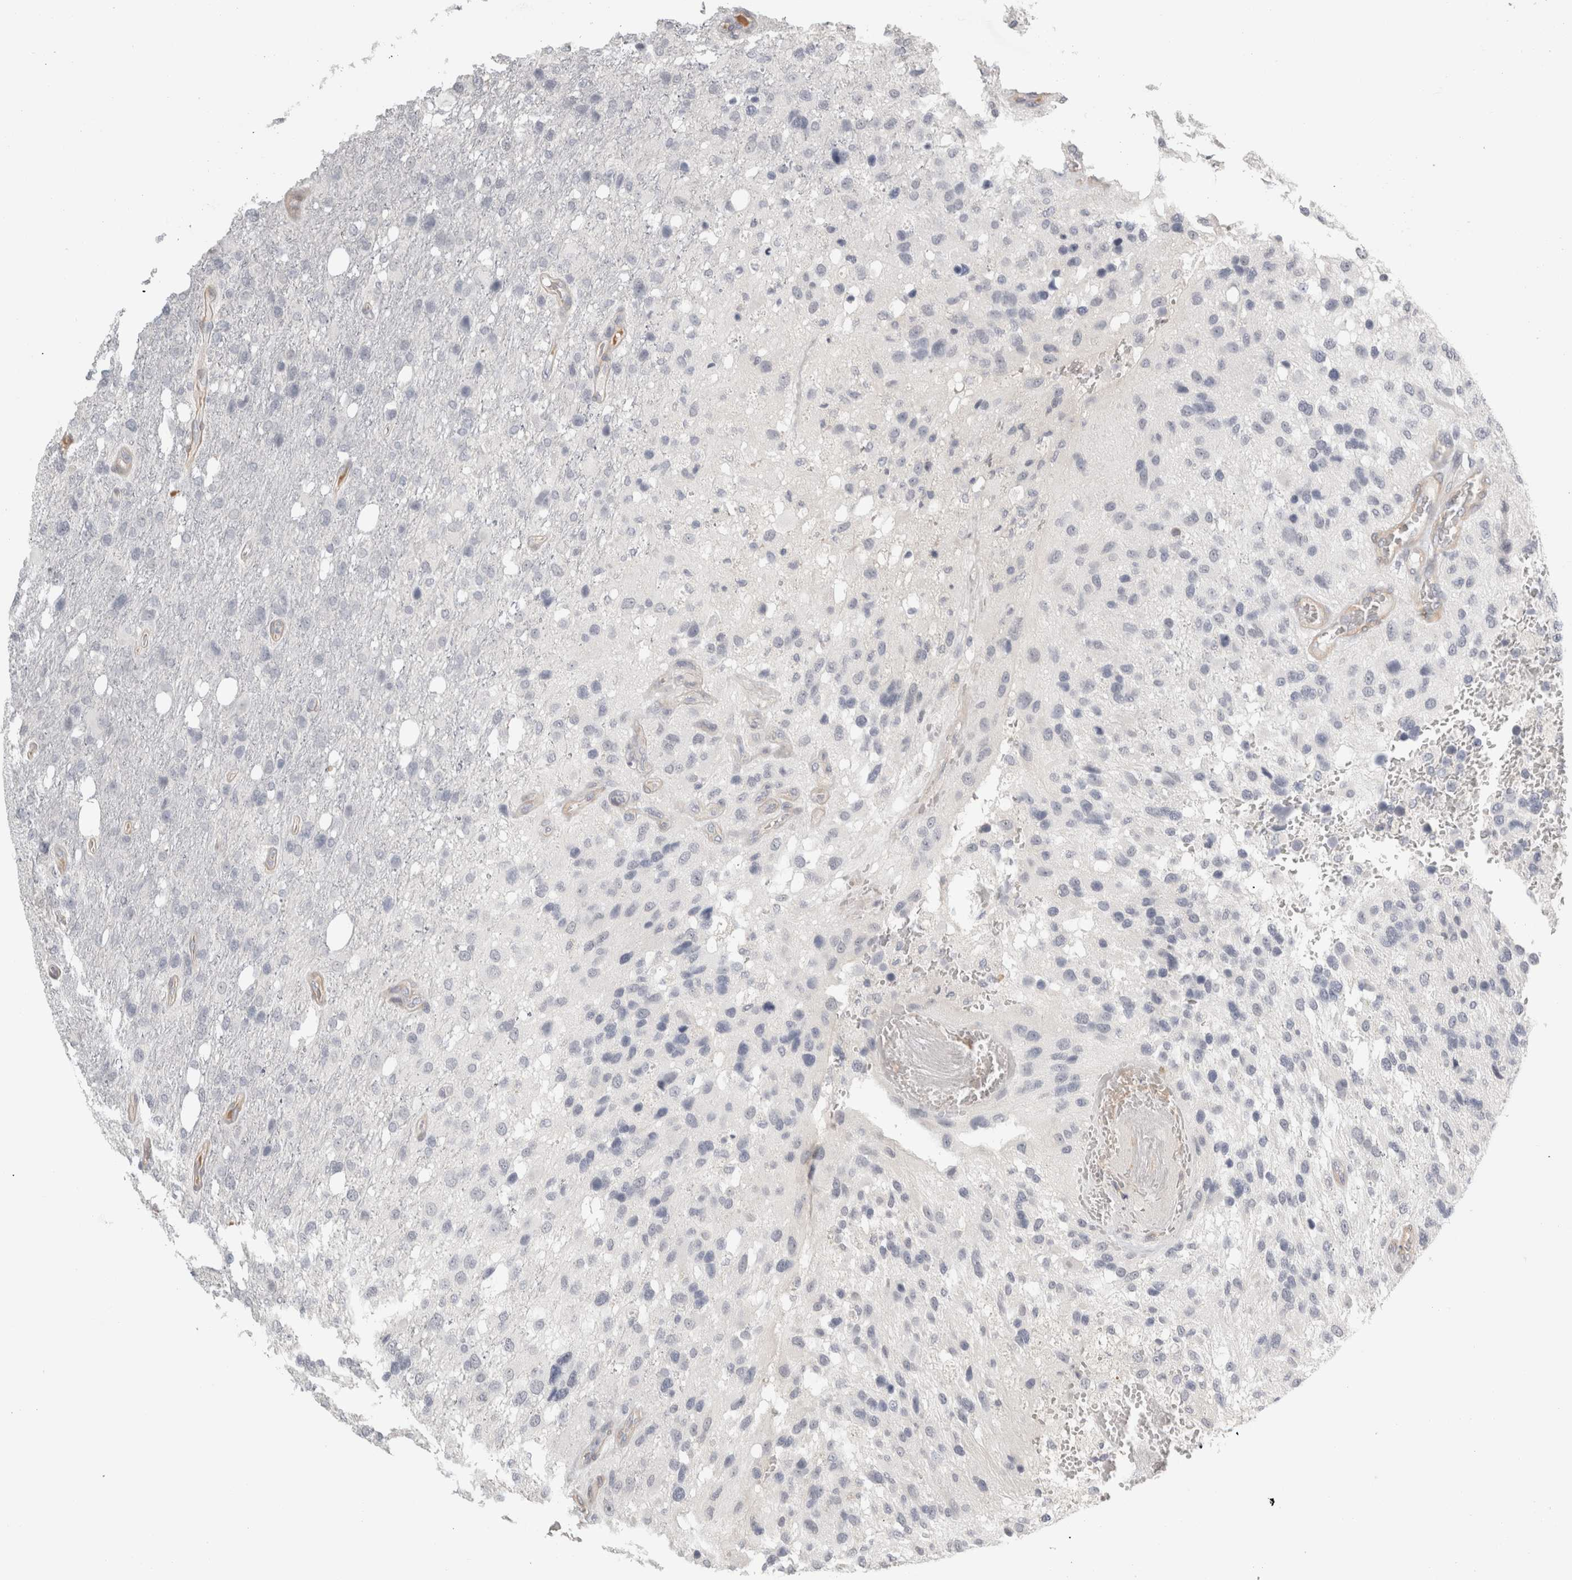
{"staining": {"intensity": "negative", "quantity": "none", "location": "none"}, "tissue": "glioma", "cell_type": "Tumor cells", "image_type": "cancer", "snomed": [{"axis": "morphology", "description": "Glioma, malignant, High grade"}, {"axis": "topography", "description": "Brain"}], "caption": "Glioma was stained to show a protein in brown. There is no significant staining in tumor cells. (DAB (3,3'-diaminobenzidine) immunohistochemistry, high magnification).", "gene": "FBLIM1", "patient": {"sex": "female", "age": 58}}